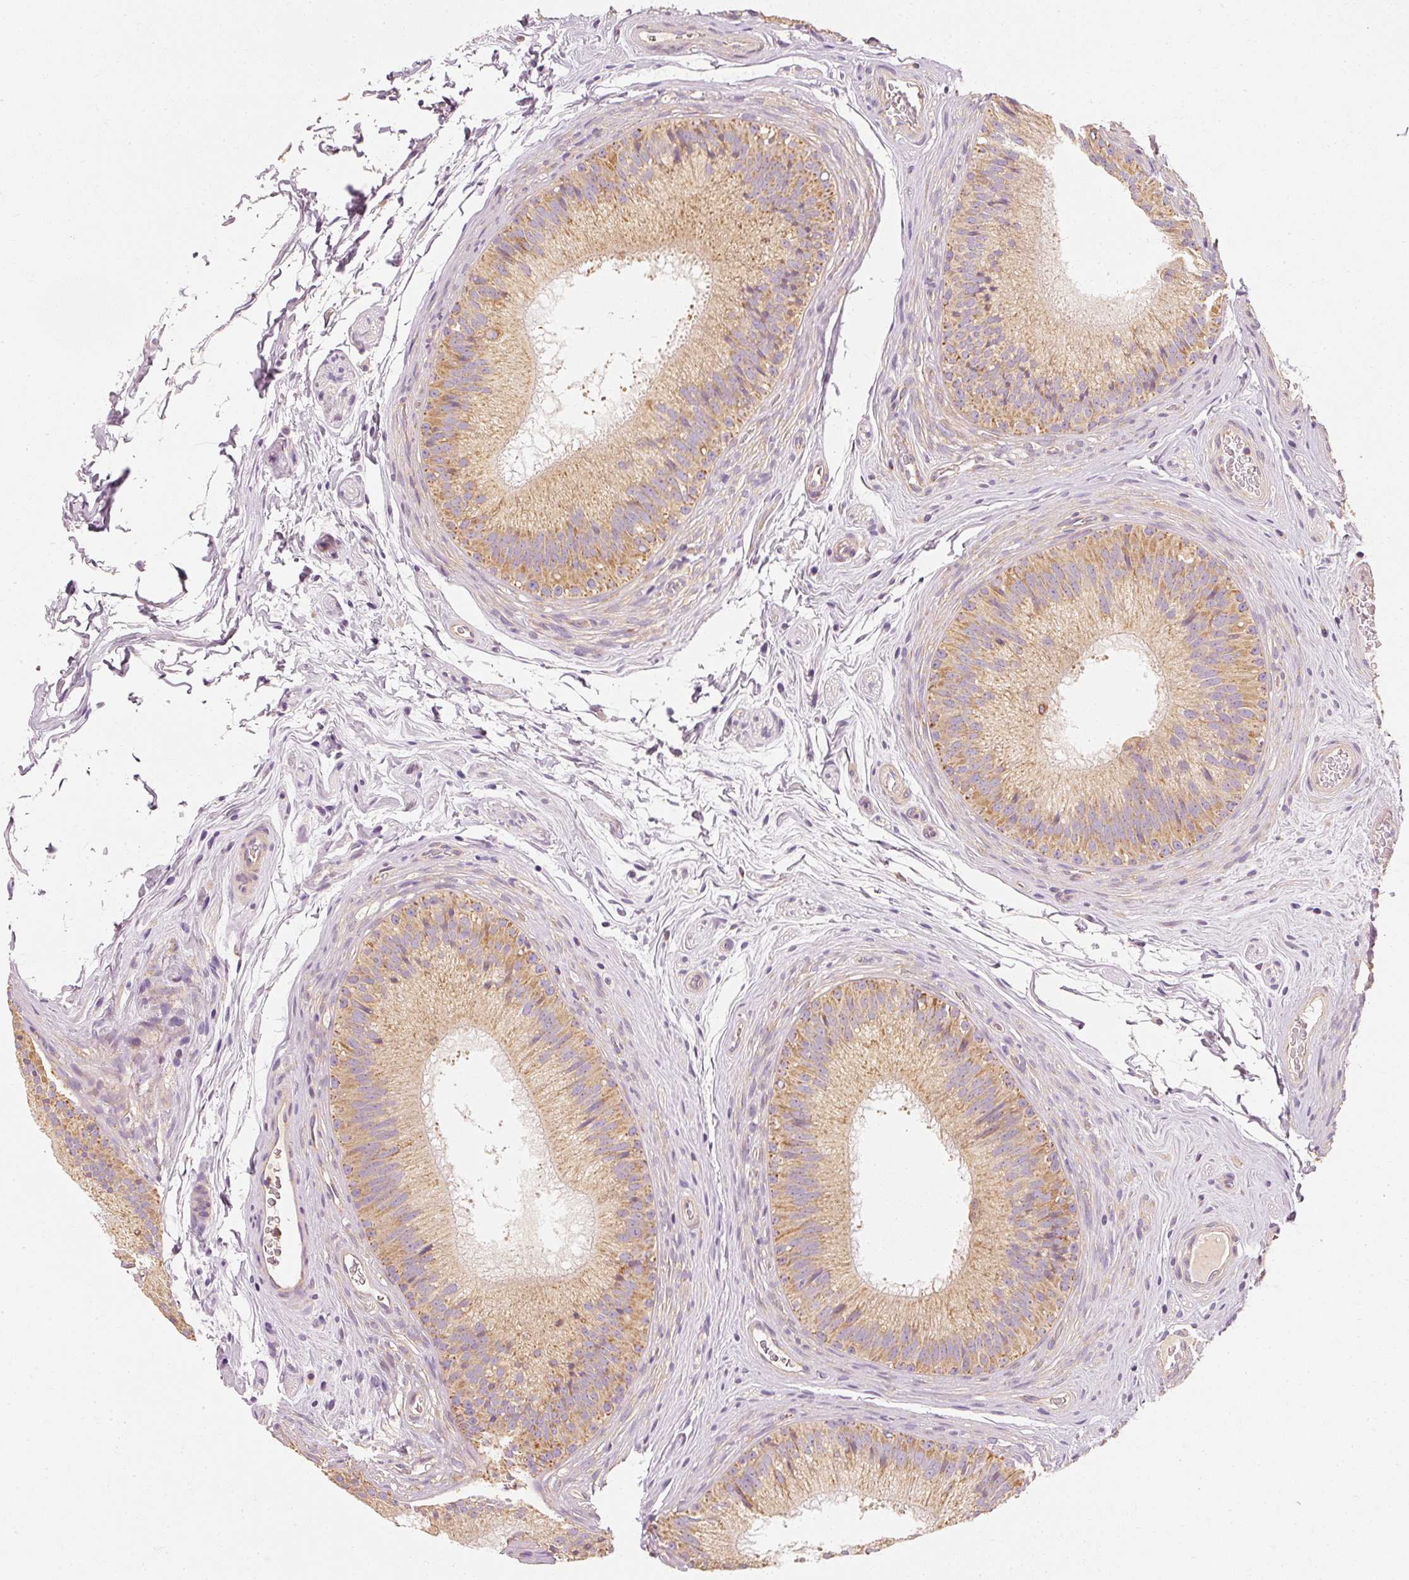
{"staining": {"intensity": "moderate", "quantity": ">75%", "location": "cytoplasmic/membranous"}, "tissue": "epididymis", "cell_type": "Glandular cells", "image_type": "normal", "snomed": [{"axis": "morphology", "description": "Normal tissue, NOS"}, {"axis": "topography", "description": "Epididymis"}], "caption": "Protein staining exhibits moderate cytoplasmic/membranous expression in approximately >75% of glandular cells in normal epididymis.", "gene": "TOMM40", "patient": {"sex": "male", "age": 24}}